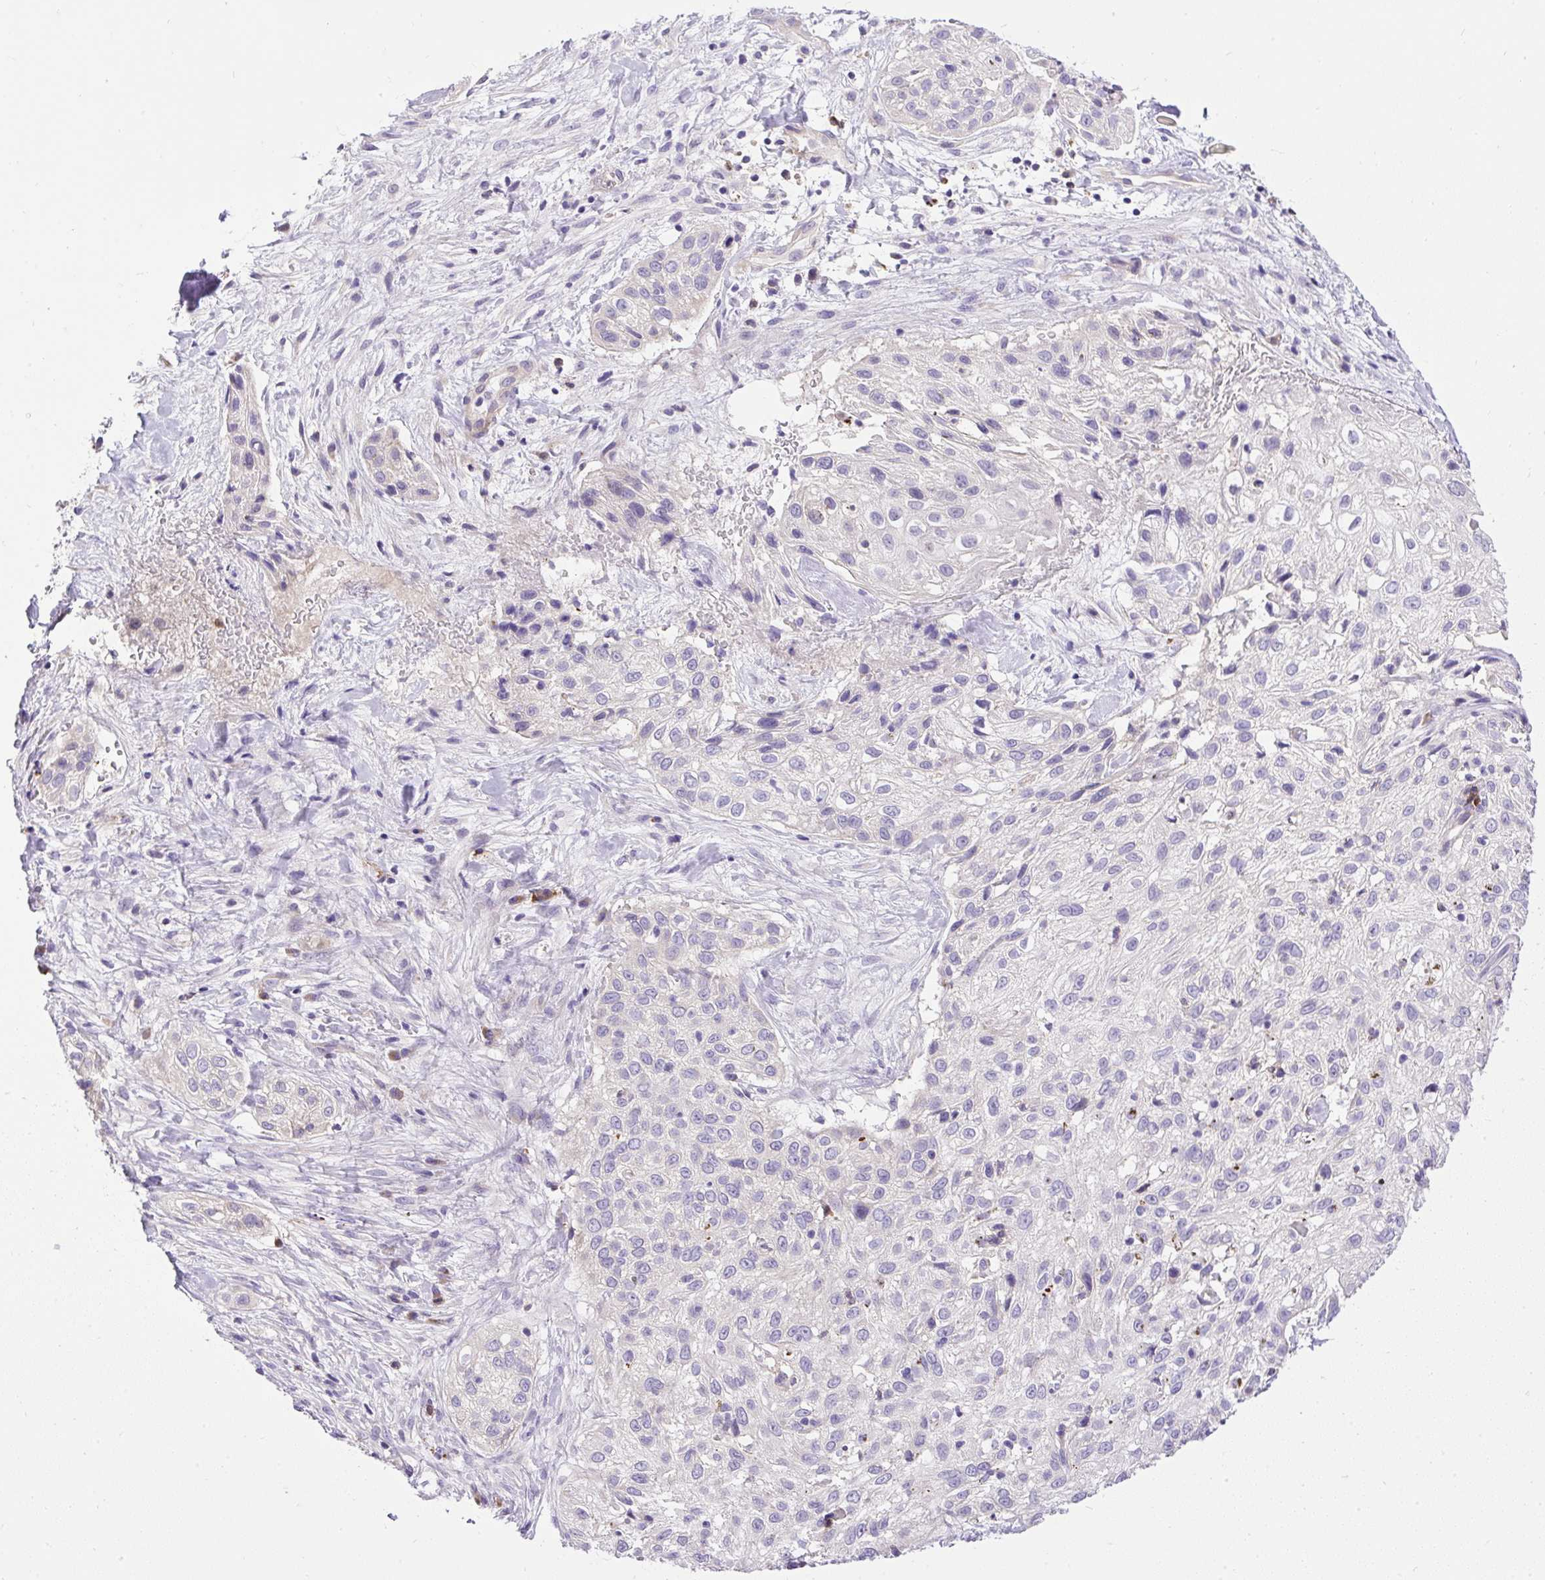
{"staining": {"intensity": "negative", "quantity": "none", "location": "none"}, "tissue": "skin cancer", "cell_type": "Tumor cells", "image_type": "cancer", "snomed": [{"axis": "morphology", "description": "Squamous cell carcinoma, NOS"}, {"axis": "topography", "description": "Skin"}], "caption": "DAB (3,3'-diaminobenzidine) immunohistochemical staining of human squamous cell carcinoma (skin) exhibits no significant positivity in tumor cells. (DAB immunohistochemistry (IHC), high magnification).", "gene": "CFAP47", "patient": {"sex": "male", "age": 82}}